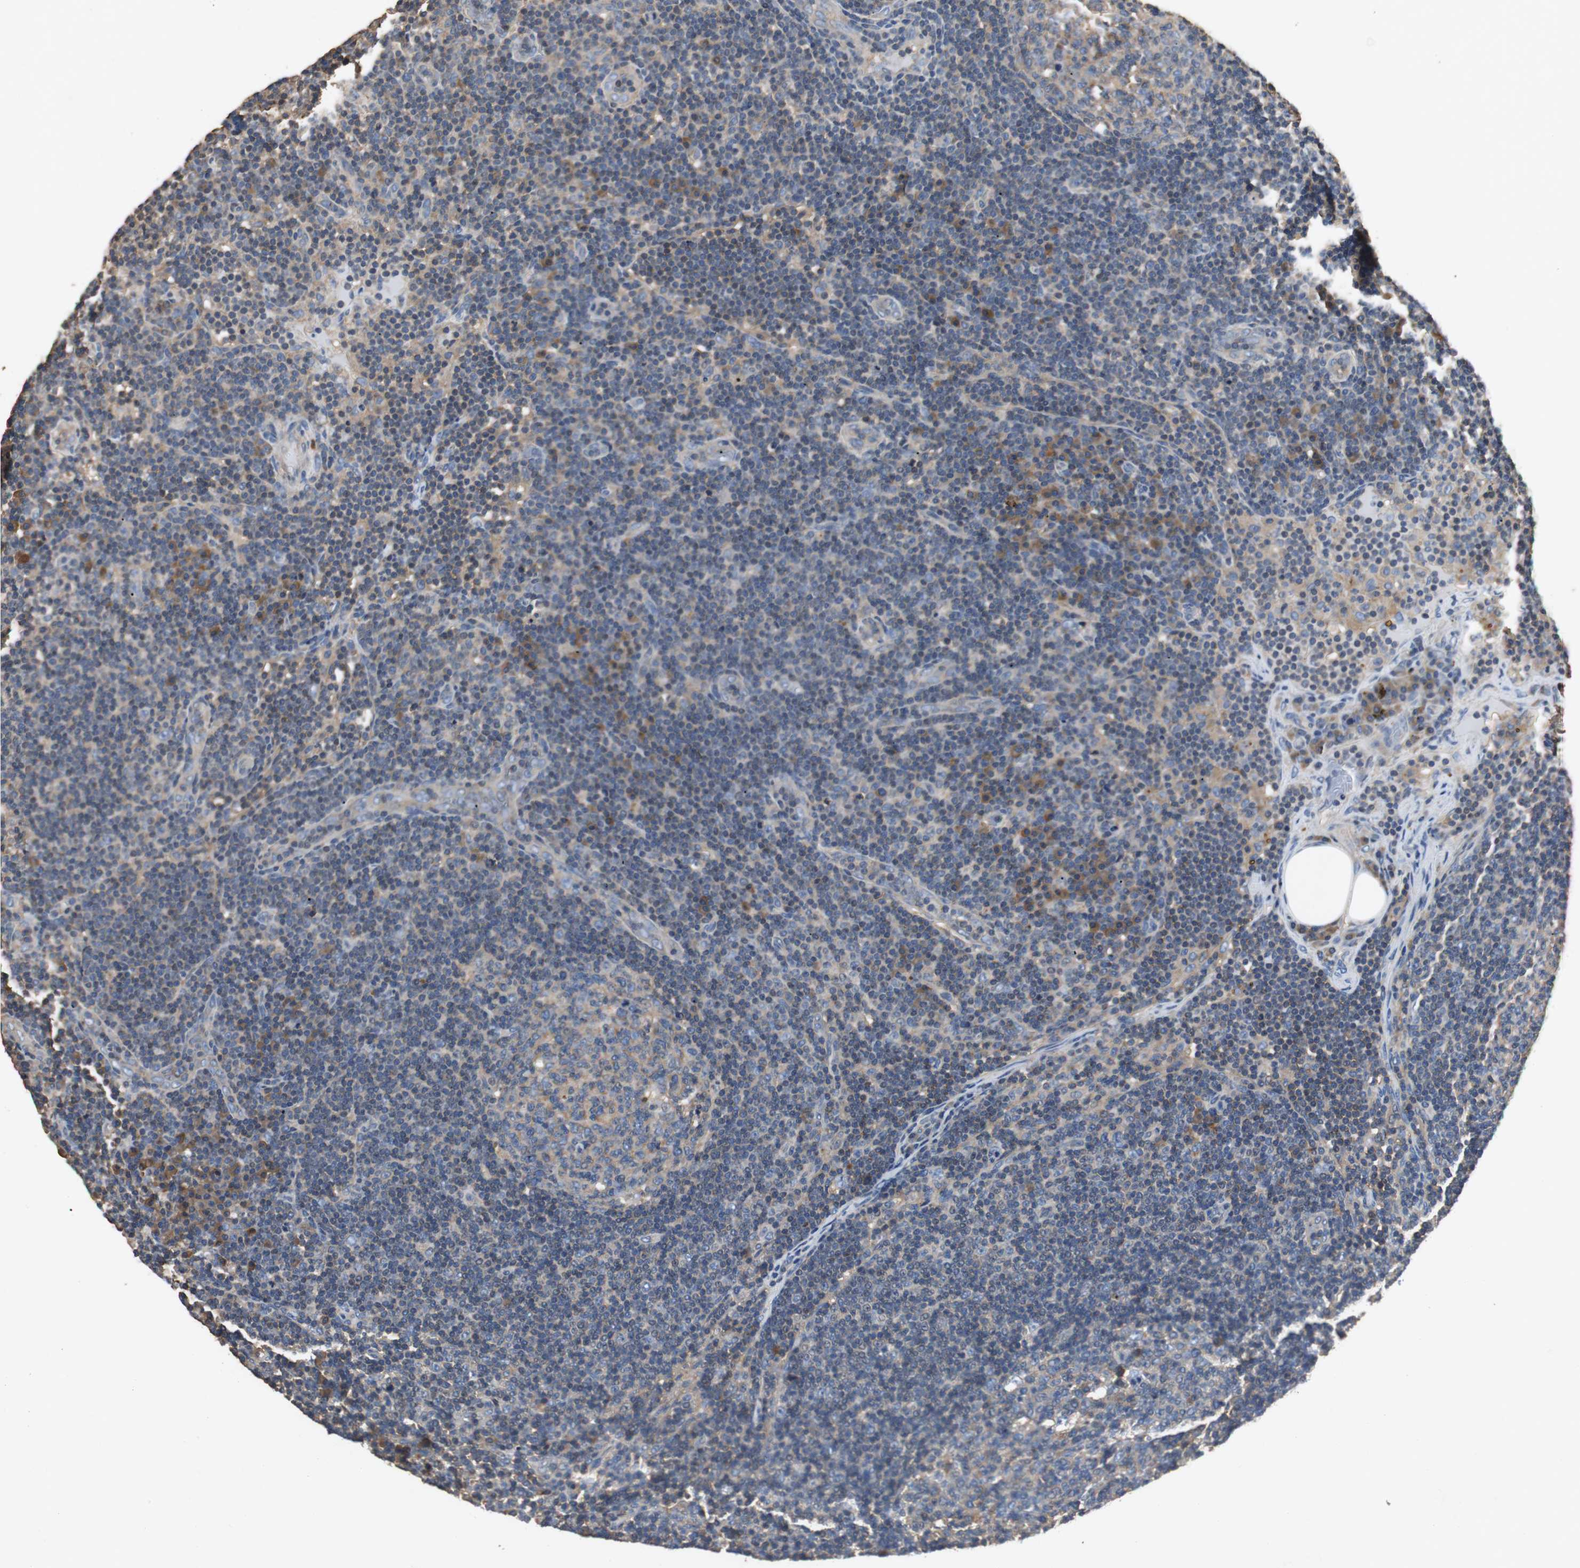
{"staining": {"intensity": "weak", "quantity": "25%-75%", "location": "cytoplasmic/membranous"}, "tissue": "lymph node", "cell_type": "Germinal center cells", "image_type": "normal", "snomed": [{"axis": "morphology", "description": "Normal tissue, NOS"}, {"axis": "morphology", "description": "Squamous cell carcinoma, metastatic, NOS"}, {"axis": "topography", "description": "Lymph node"}], "caption": "A brown stain labels weak cytoplasmic/membranous staining of a protein in germinal center cells of unremarkable lymph node.", "gene": "TNFRSF14", "patient": {"sex": "female", "age": 53}}